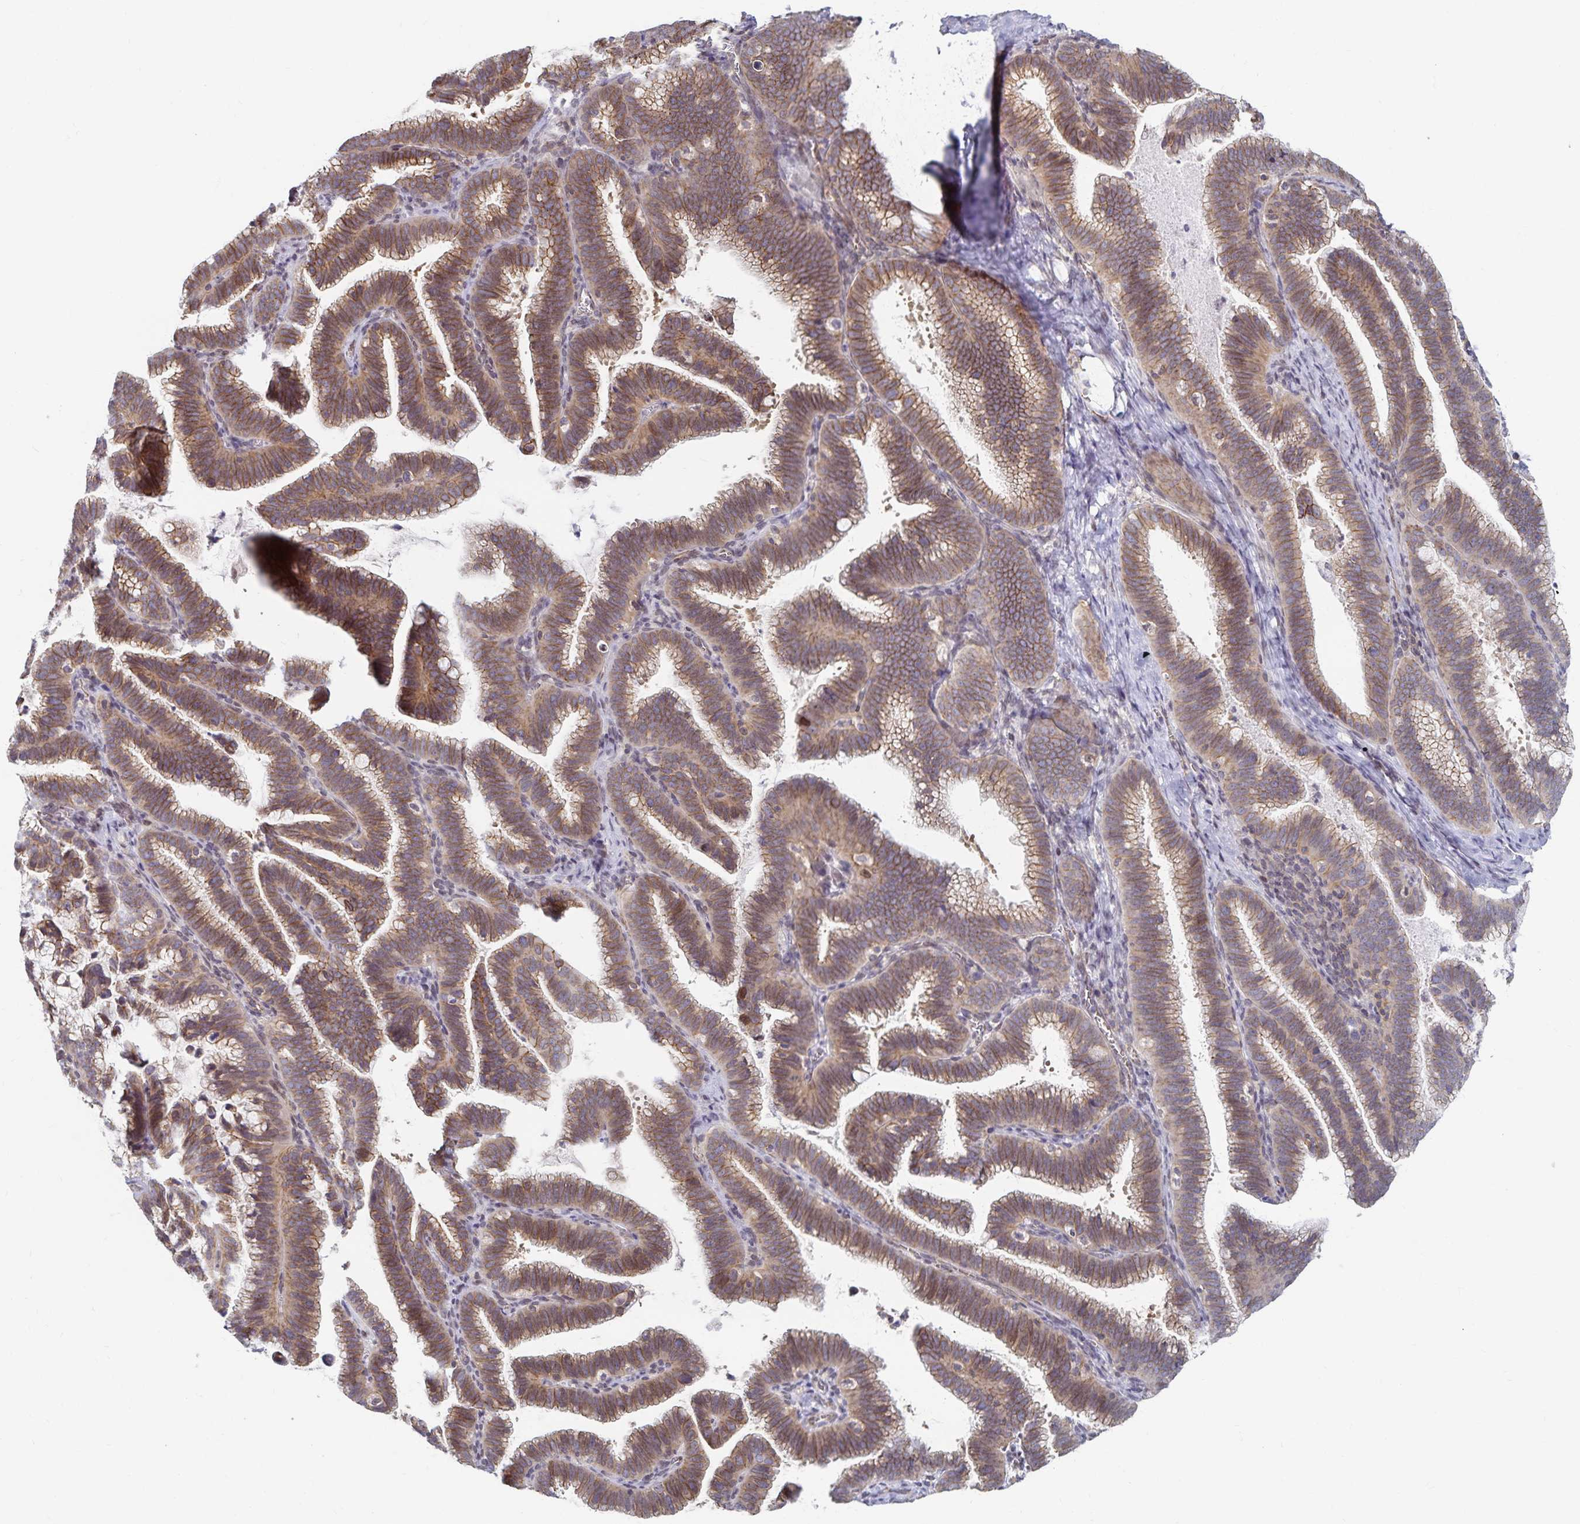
{"staining": {"intensity": "moderate", "quantity": ">75%", "location": "cytoplasmic/membranous"}, "tissue": "cervical cancer", "cell_type": "Tumor cells", "image_type": "cancer", "snomed": [{"axis": "morphology", "description": "Adenocarcinoma, NOS"}, {"axis": "topography", "description": "Cervix"}], "caption": "Protein expression analysis of human cervical cancer (adenocarcinoma) reveals moderate cytoplasmic/membranous staining in approximately >75% of tumor cells.", "gene": "RAB9B", "patient": {"sex": "female", "age": 61}}